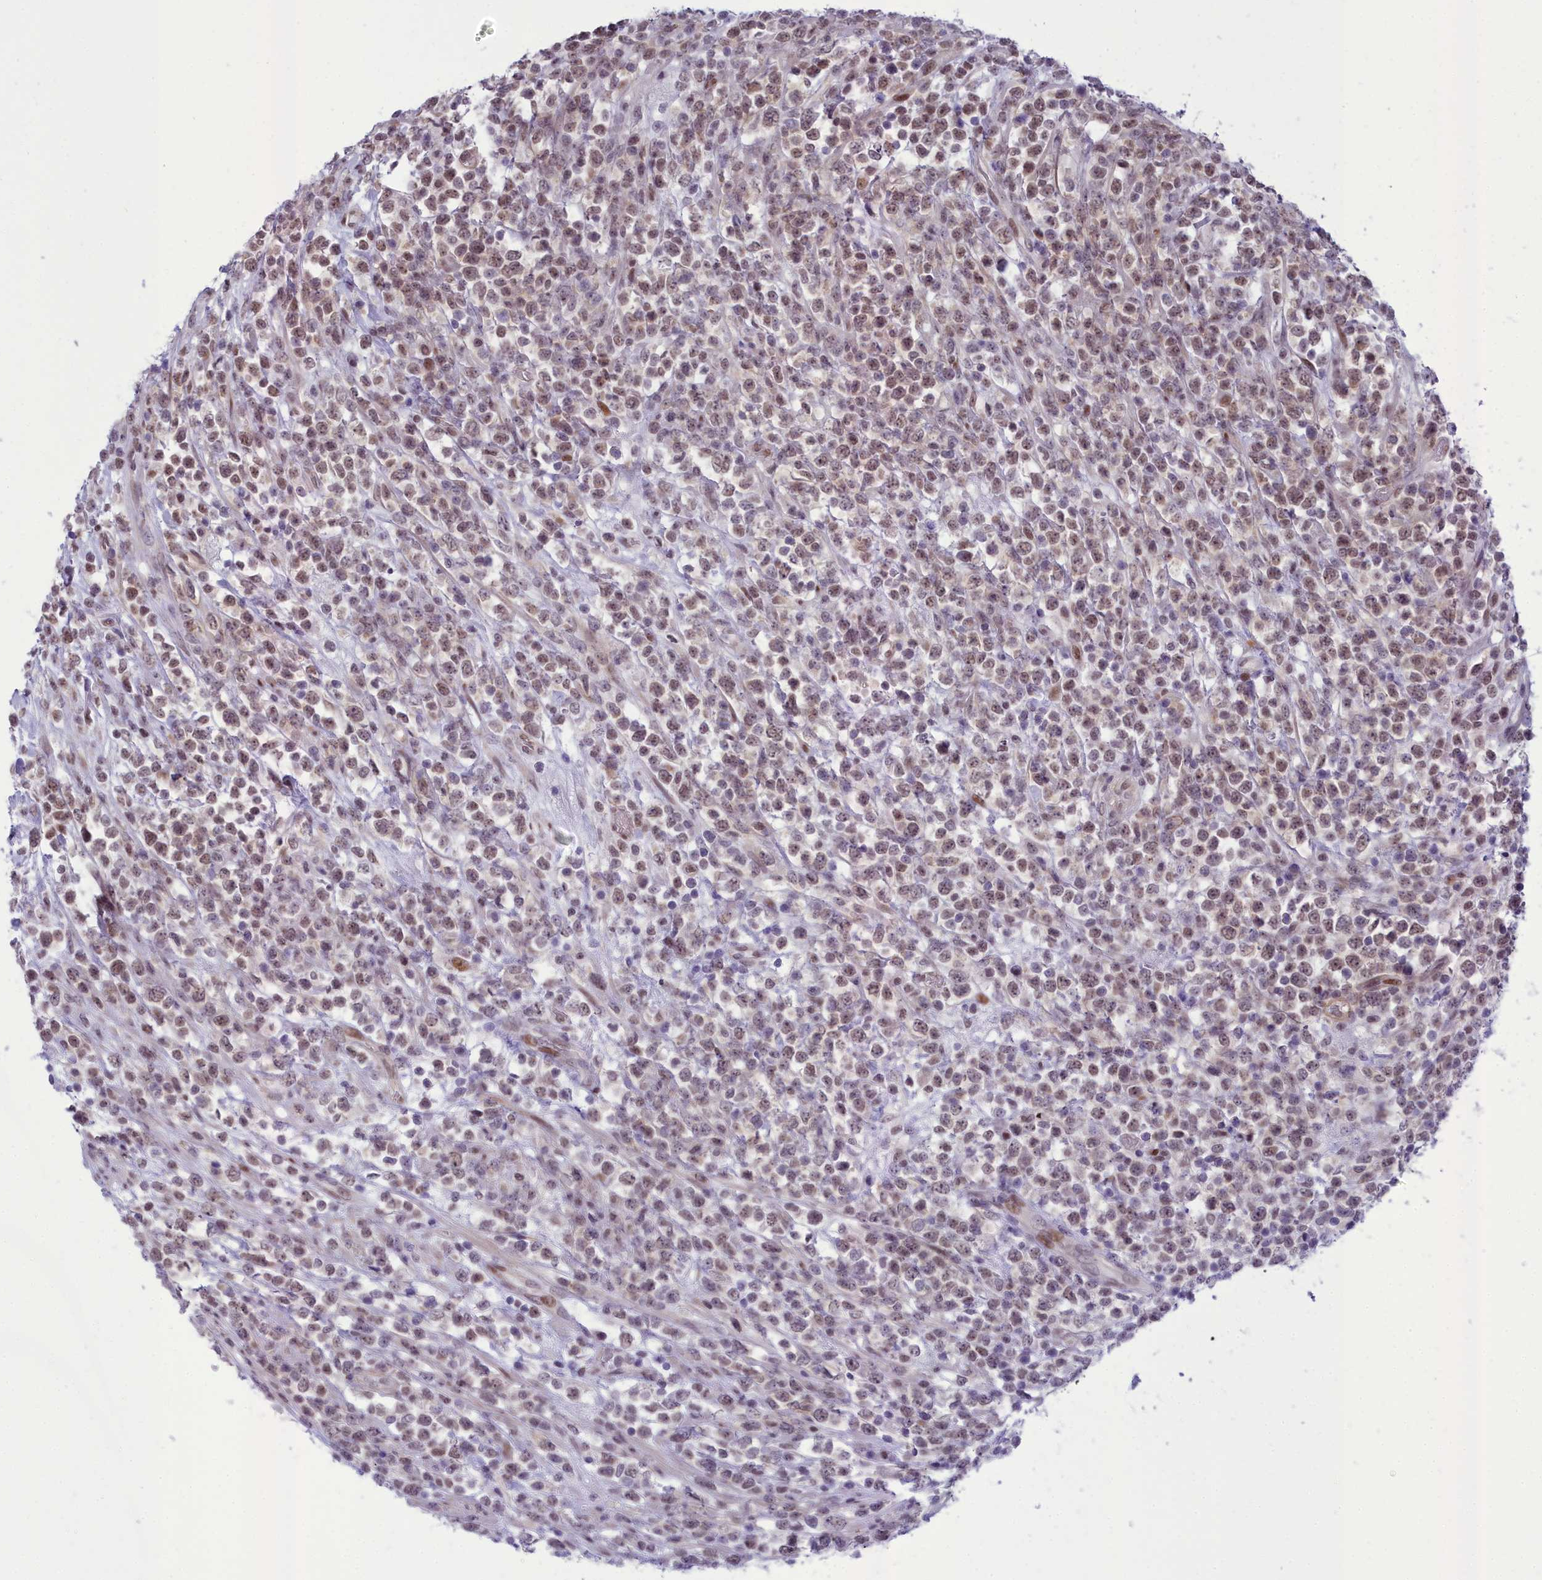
{"staining": {"intensity": "moderate", "quantity": ">75%", "location": "nuclear"}, "tissue": "lymphoma", "cell_type": "Tumor cells", "image_type": "cancer", "snomed": [{"axis": "morphology", "description": "Malignant lymphoma, non-Hodgkin's type, High grade"}, {"axis": "topography", "description": "Colon"}], "caption": "A high-resolution image shows IHC staining of high-grade malignant lymphoma, non-Hodgkin's type, which displays moderate nuclear staining in about >75% of tumor cells. The staining is performed using DAB brown chromogen to label protein expression. The nuclei are counter-stained blue using hematoxylin.", "gene": "CEACAM19", "patient": {"sex": "female", "age": 53}}